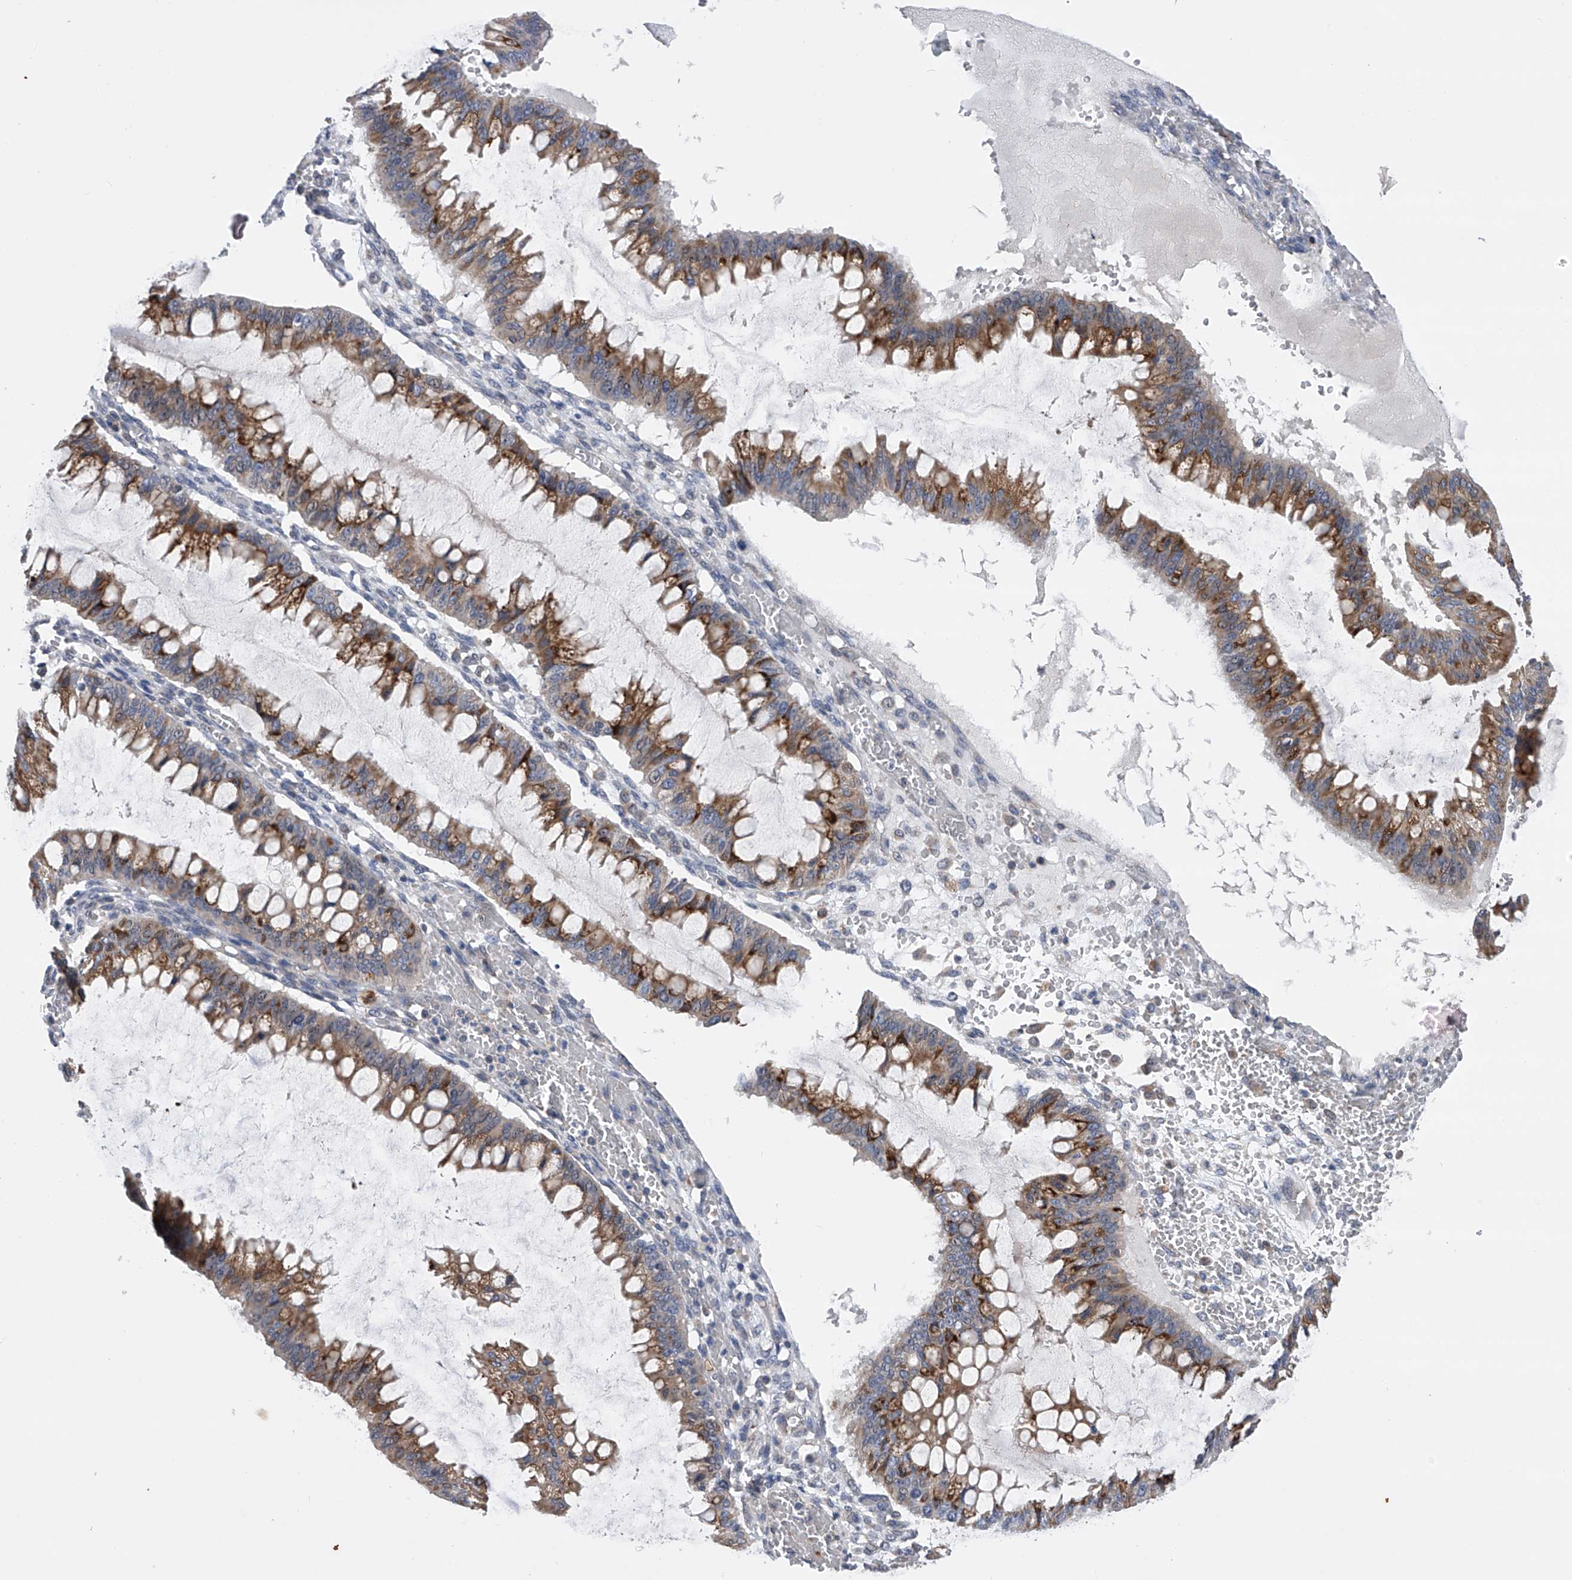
{"staining": {"intensity": "moderate", "quantity": ">75%", "location": "cytoplasmic/membranous"}, "tissue": "ovarian cancer", "cell_type": "Tumor cells", "image_type": "cancer", "snomed": [{"axis": "morphology", "description": "Cystadenocarcinoma, mucinous, NOS"}, {"axis": "topography", "description": "Ovary"}], "caption": "Immunohistochemistry (IHC) histopathology image of neoplastic tissue: ovarian mucinous cystadenocarcinoma stained using immunohistochemistry reveals medium levels of moderate protein expression localized specifically in the cytoplasmic/membranous of tumor cells, appearing as a cytoplasmic/membranous brown color.", "gene": "SPOCK1", "patient": {"sex": "female", "age": 73}}